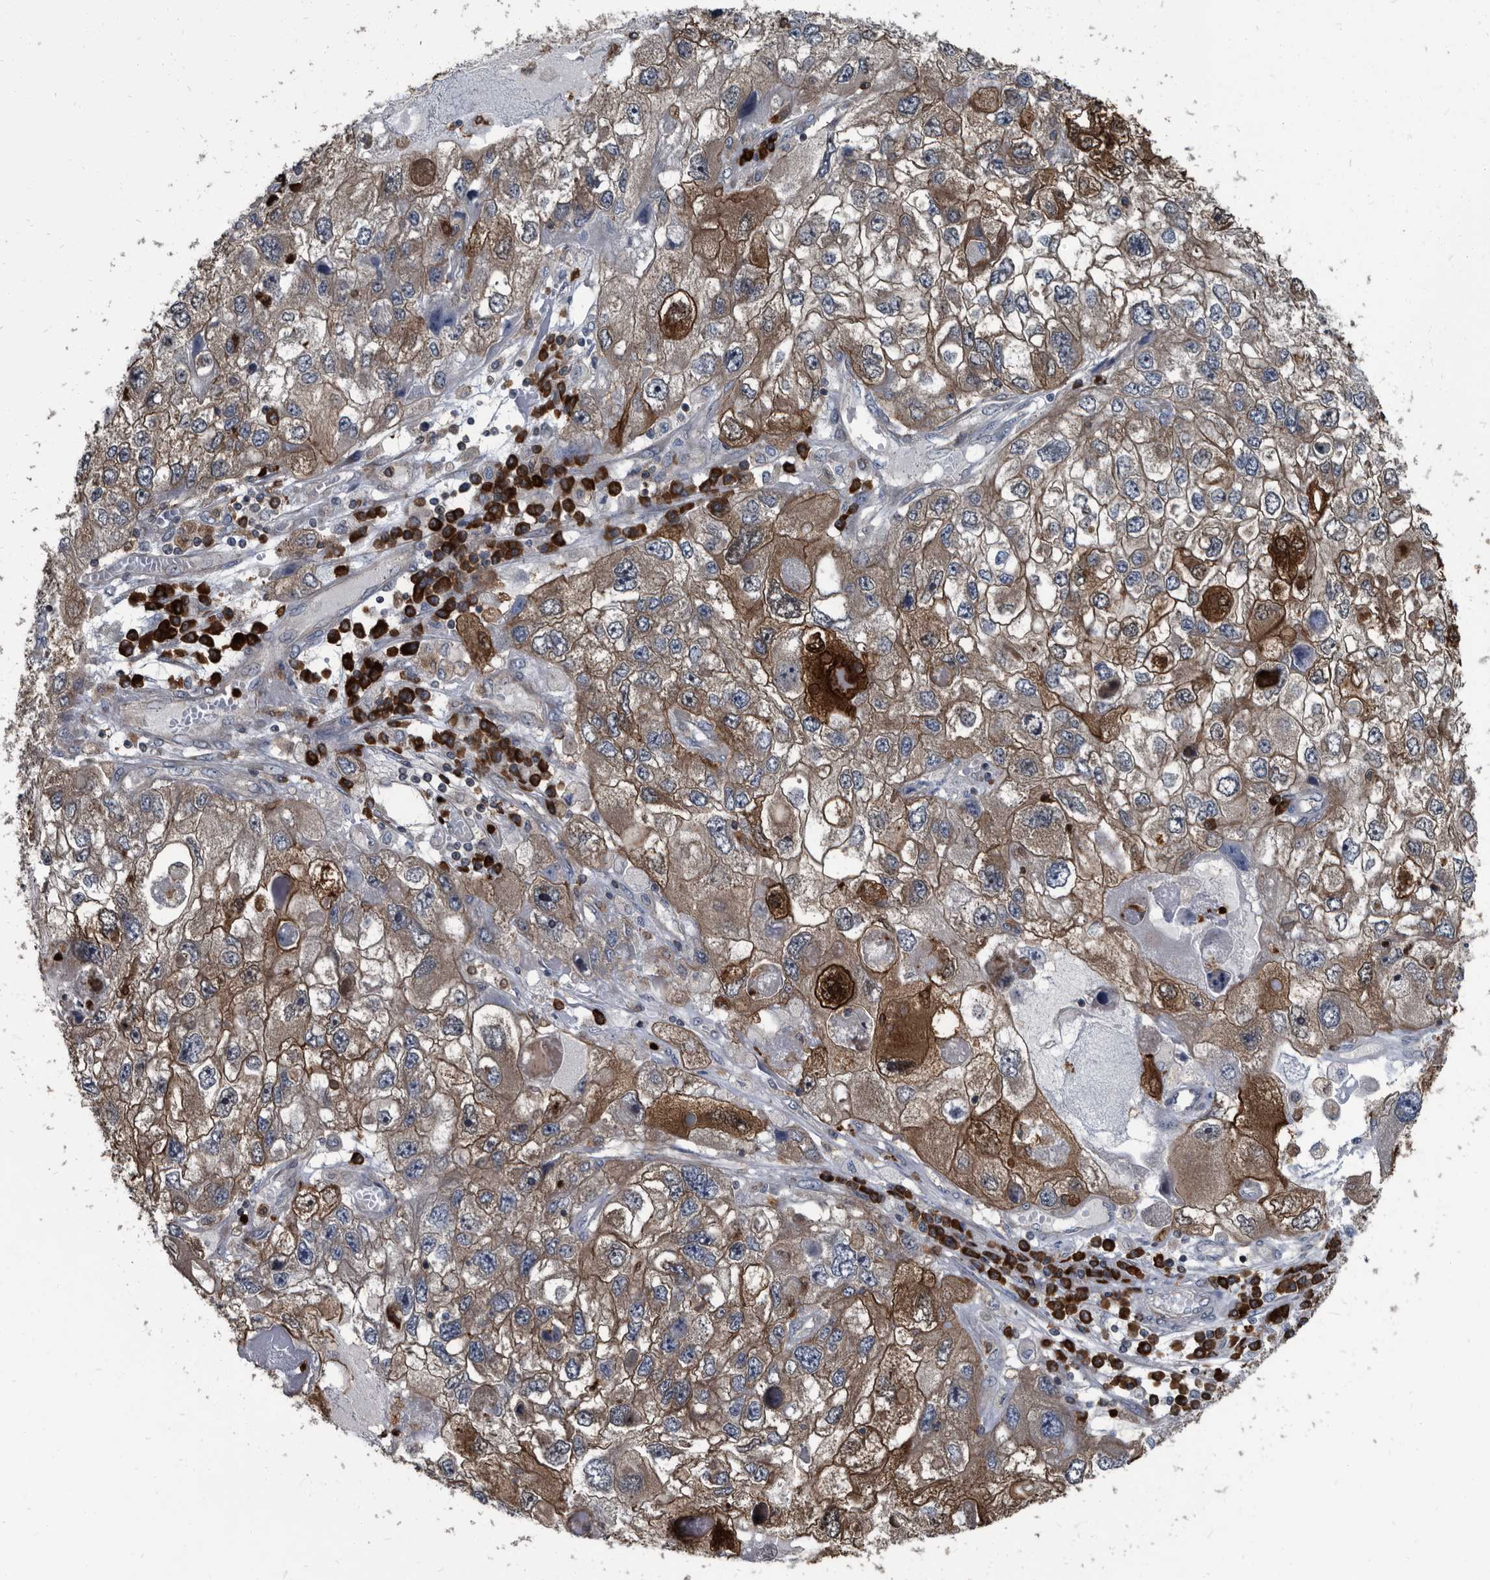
{"staining": {"intensity": "moderate", "quantity": "25%-75%", "location": "cytoplasmic/membranous"}, "tissue": "endometrial cancer", "cell_type": "Tumor cells", "image_type": "cancer", "snomed": [{"axis": "morphology", "description": "Adenocarcinoma, NOS"}, {"axis": "topography", "description": "Endometrium"}], "caption": "Immunohistochemical staining of human endometrial cancer exhibits medium levels of moderate cytoplasmic/membranous protein expression in approximately 25%-75% of tumor cells.", "gene": "CDV3", "patient": {"sex": "female", "age": 49}}